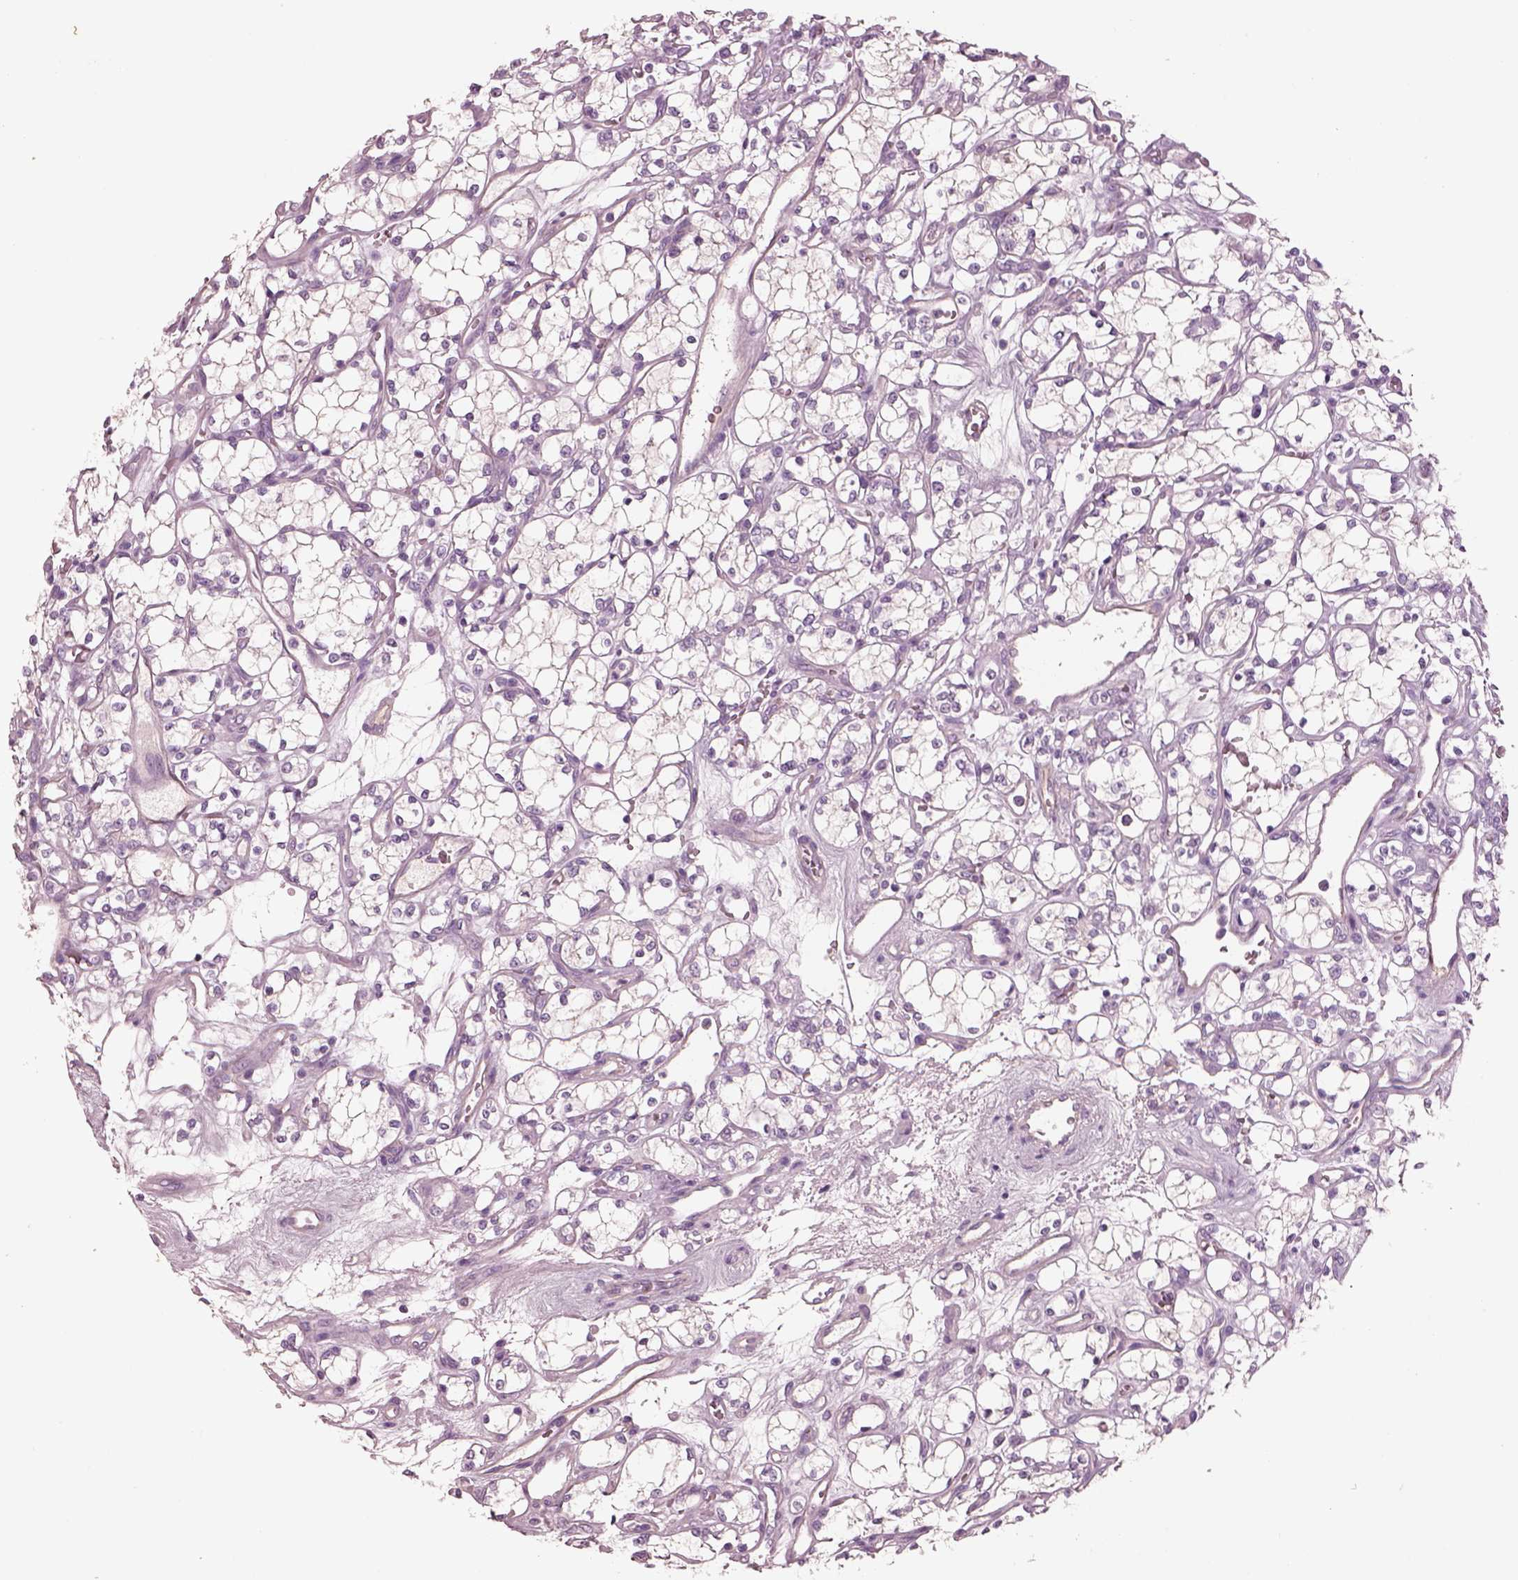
{"staining": {"intensity": "negative", "quantity": "none", "location": "none"}, "tissue": "renal cancer", "cell_type": "Tumor cells", "image_type": "cancer", "snomed": [{"axis": "morphology", "description": "Adenocarcinoma, NOS"}, {"axis": "topography", "description": "Kidney"}], "caption": "There is no significant staining in tumor cells of adenocarcinoma (renal).", "gene": "IGLL1", "patient": {"sex": "female", "age": 69}}